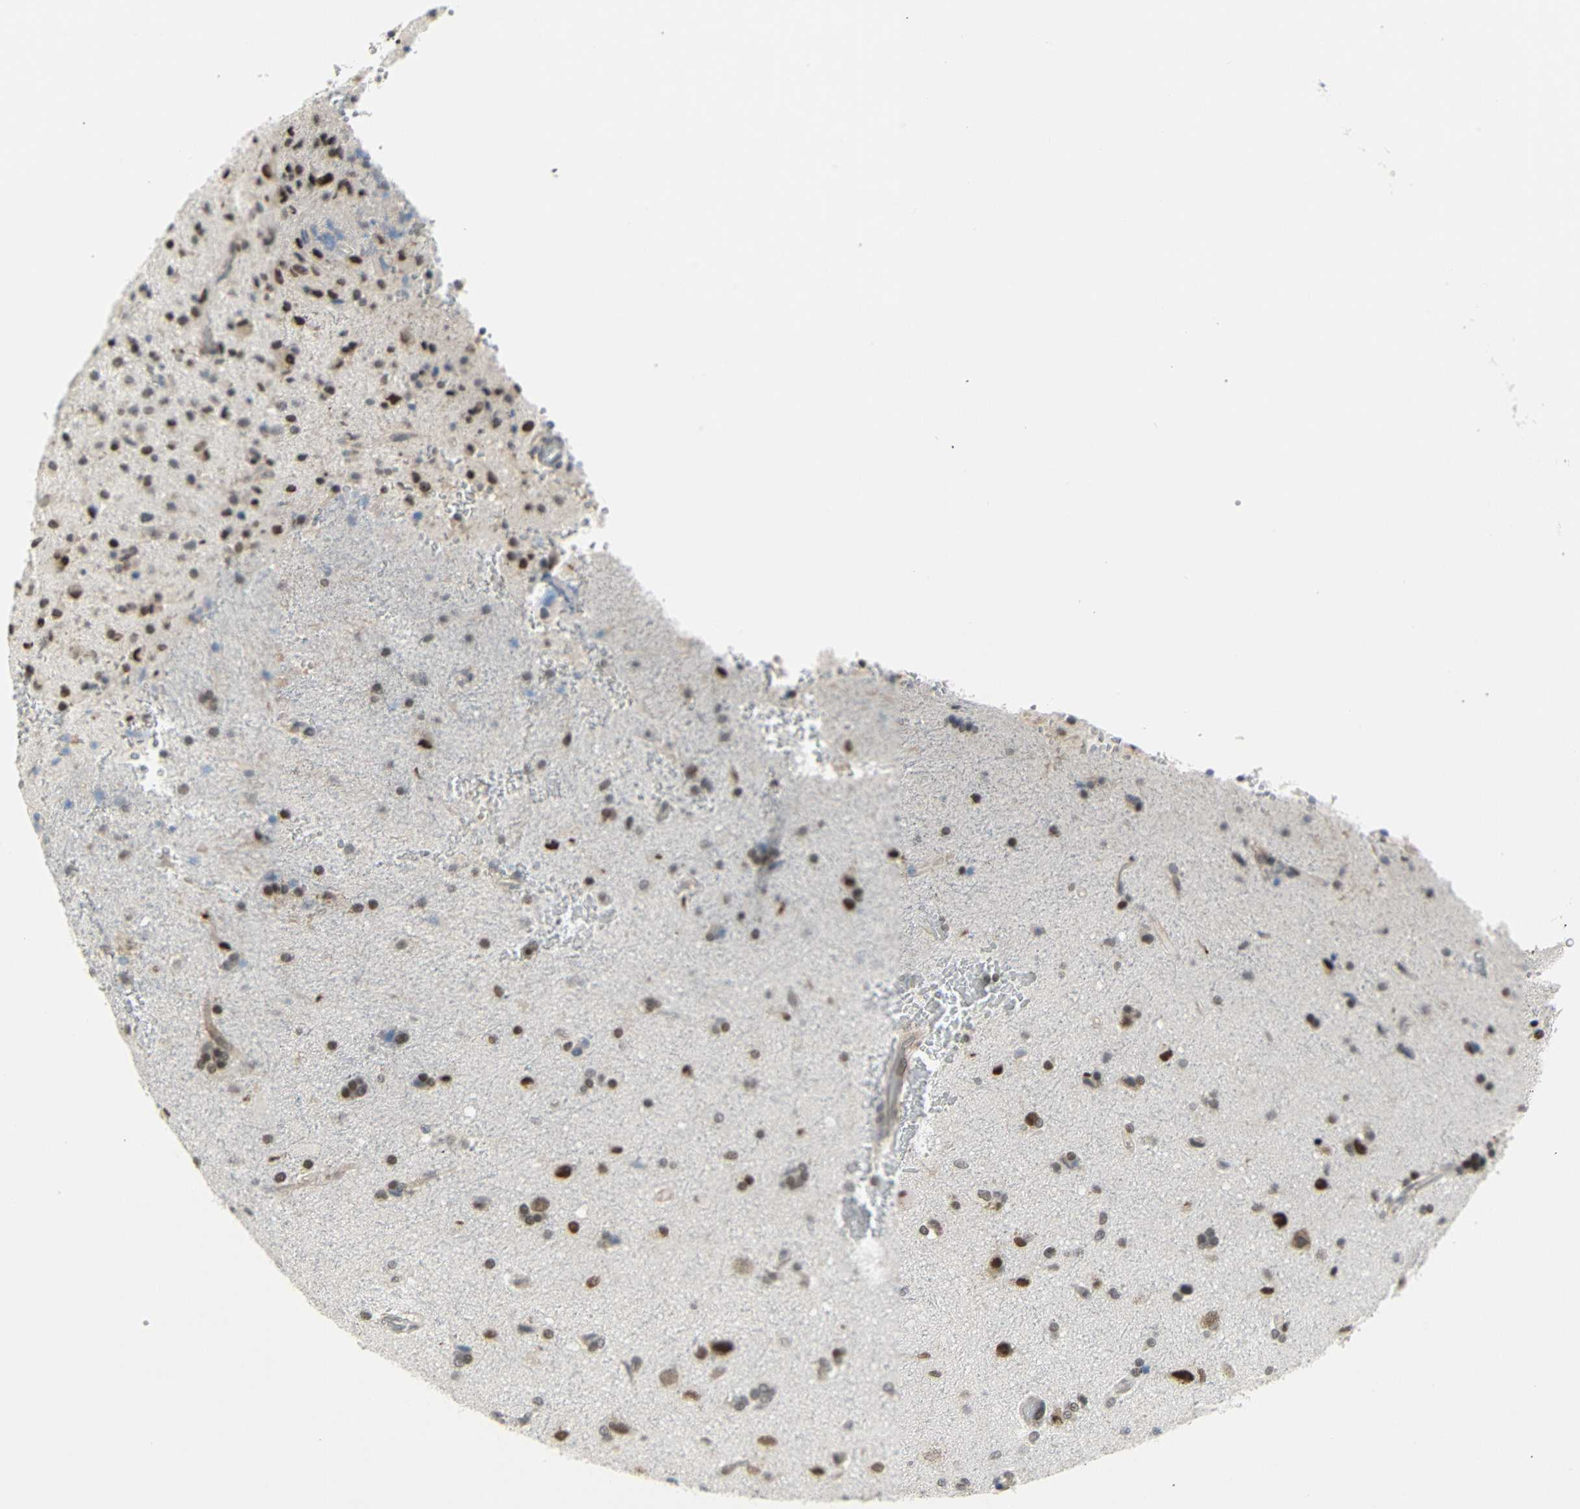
{"staining": {"intensity": "moderate", "quantity": ">75%", "location": "nuclear"}, "tissue": "glioma", "cell_type": "Tumor cells", "image_type": "cancer", "snomed": [{"axis": "morphology", "description": "Glioma, malignant, High grade"}, {"axis": "topography", "description": "Brain"}], "caption": "Protein staining of malignant glioma (high-grade) tissue shows moderate nuclear expression in about >75% of tumor cells. Immunohistochemistry stains the protein of interest in brown and the nuclei are stained blue.", "gene": "IMPG2", "patient": {"sex": "male", "age": 71}}